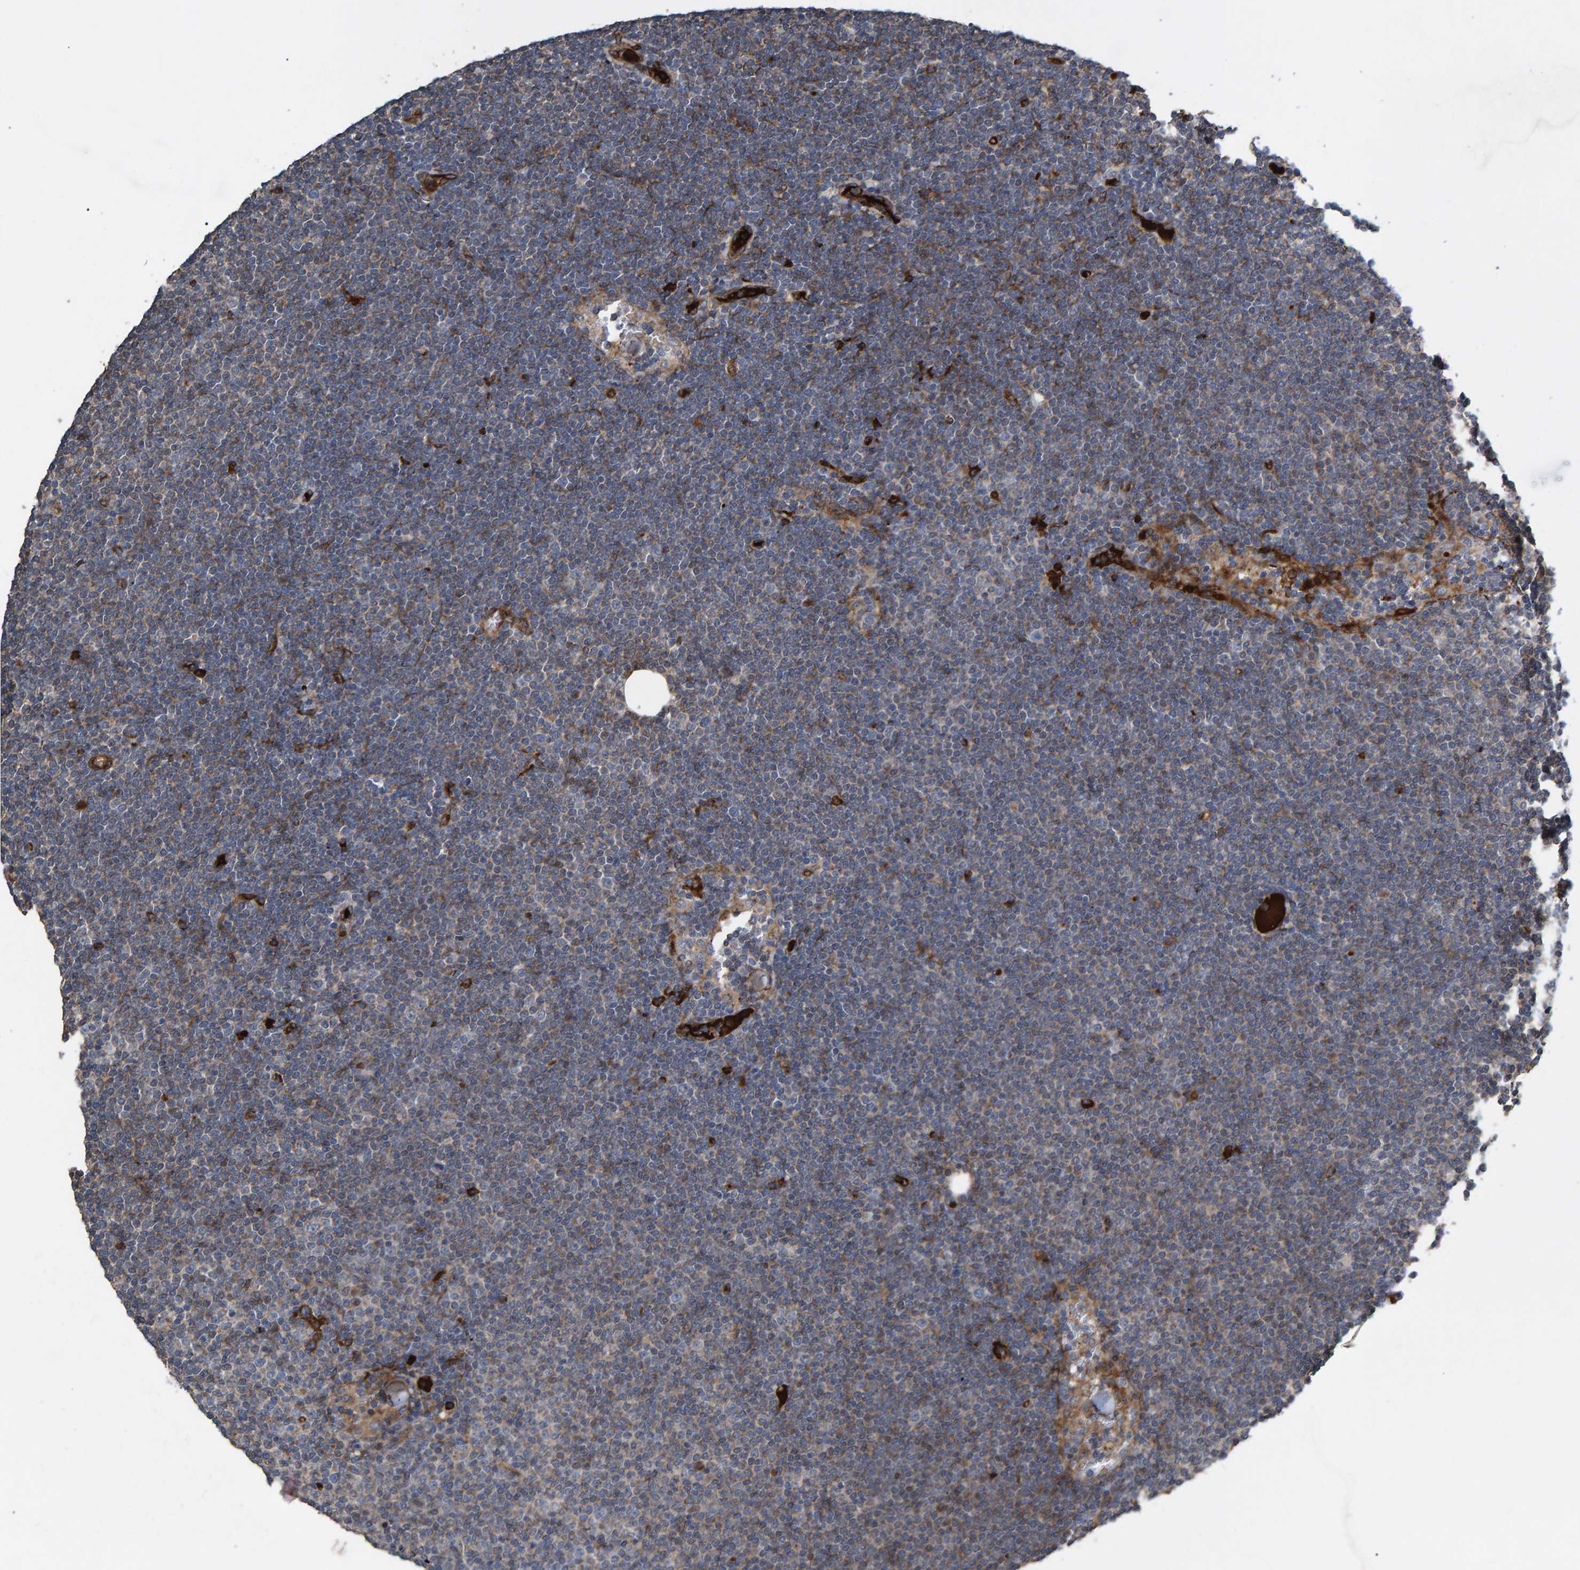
{"staining": {"intensity": "weak", "quantity": "<25%", "location": "cytoplasmic/membranous"}, "tissue": "lymphoma", "cell_type": "Tumor cells", "image_type": "cancer", "snomed": [{"axis": "morphology", "description": "Malignant lymphoma, non-Hodgkin's type, Low grade"}, {"axis": "topography", "description": "Lymph node"}], "caption": "Tumor cells are negative for brown protein staining in lymphoma.", "gene": "SLIT2", "patient": {"sex": "female", "age": 53}}